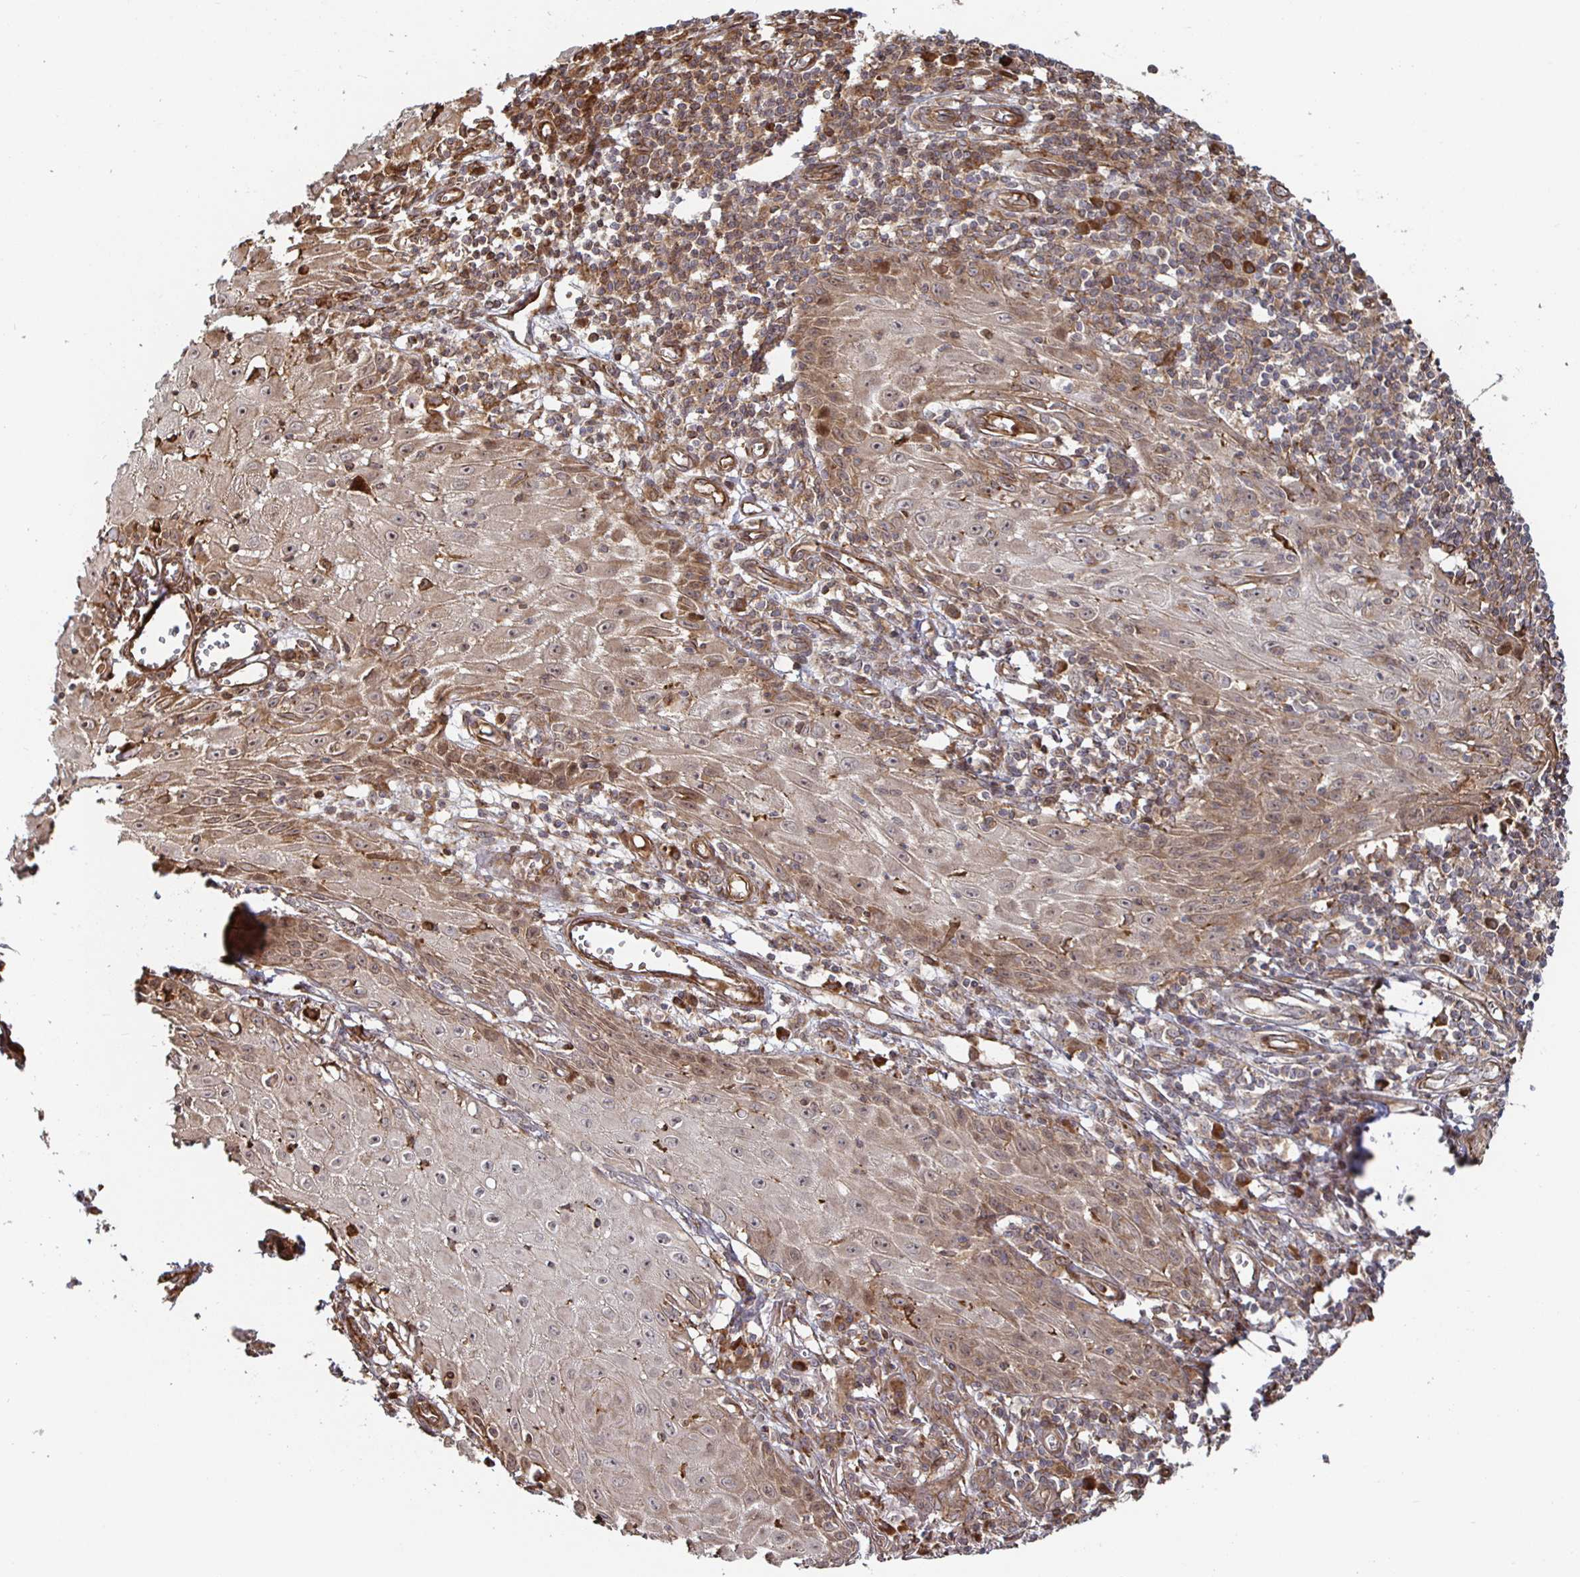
{"staining": {"intensity": "moderate", "quantity": "25%-75%", "location": "cytoplasmic/membranous"}, "tissue": "skin cancer", "cell_type": "Tumor cells", "image_type": "cancer", "snomed": [{"axis": "morphology", "description": "Squamous cell carcinoma, NOS"}, {"axis": "topography", "description": "Skin"}], "caption": "Skin cancer (squamous cell carcinoma) tissue demonstrates moderate cytoplasmic/membranous positivity in about 25%-75% of tumor cells, visualized by immunohistochemistry.", "gene": "STRAP", "patient": {"sex": "female", "age": 73}}